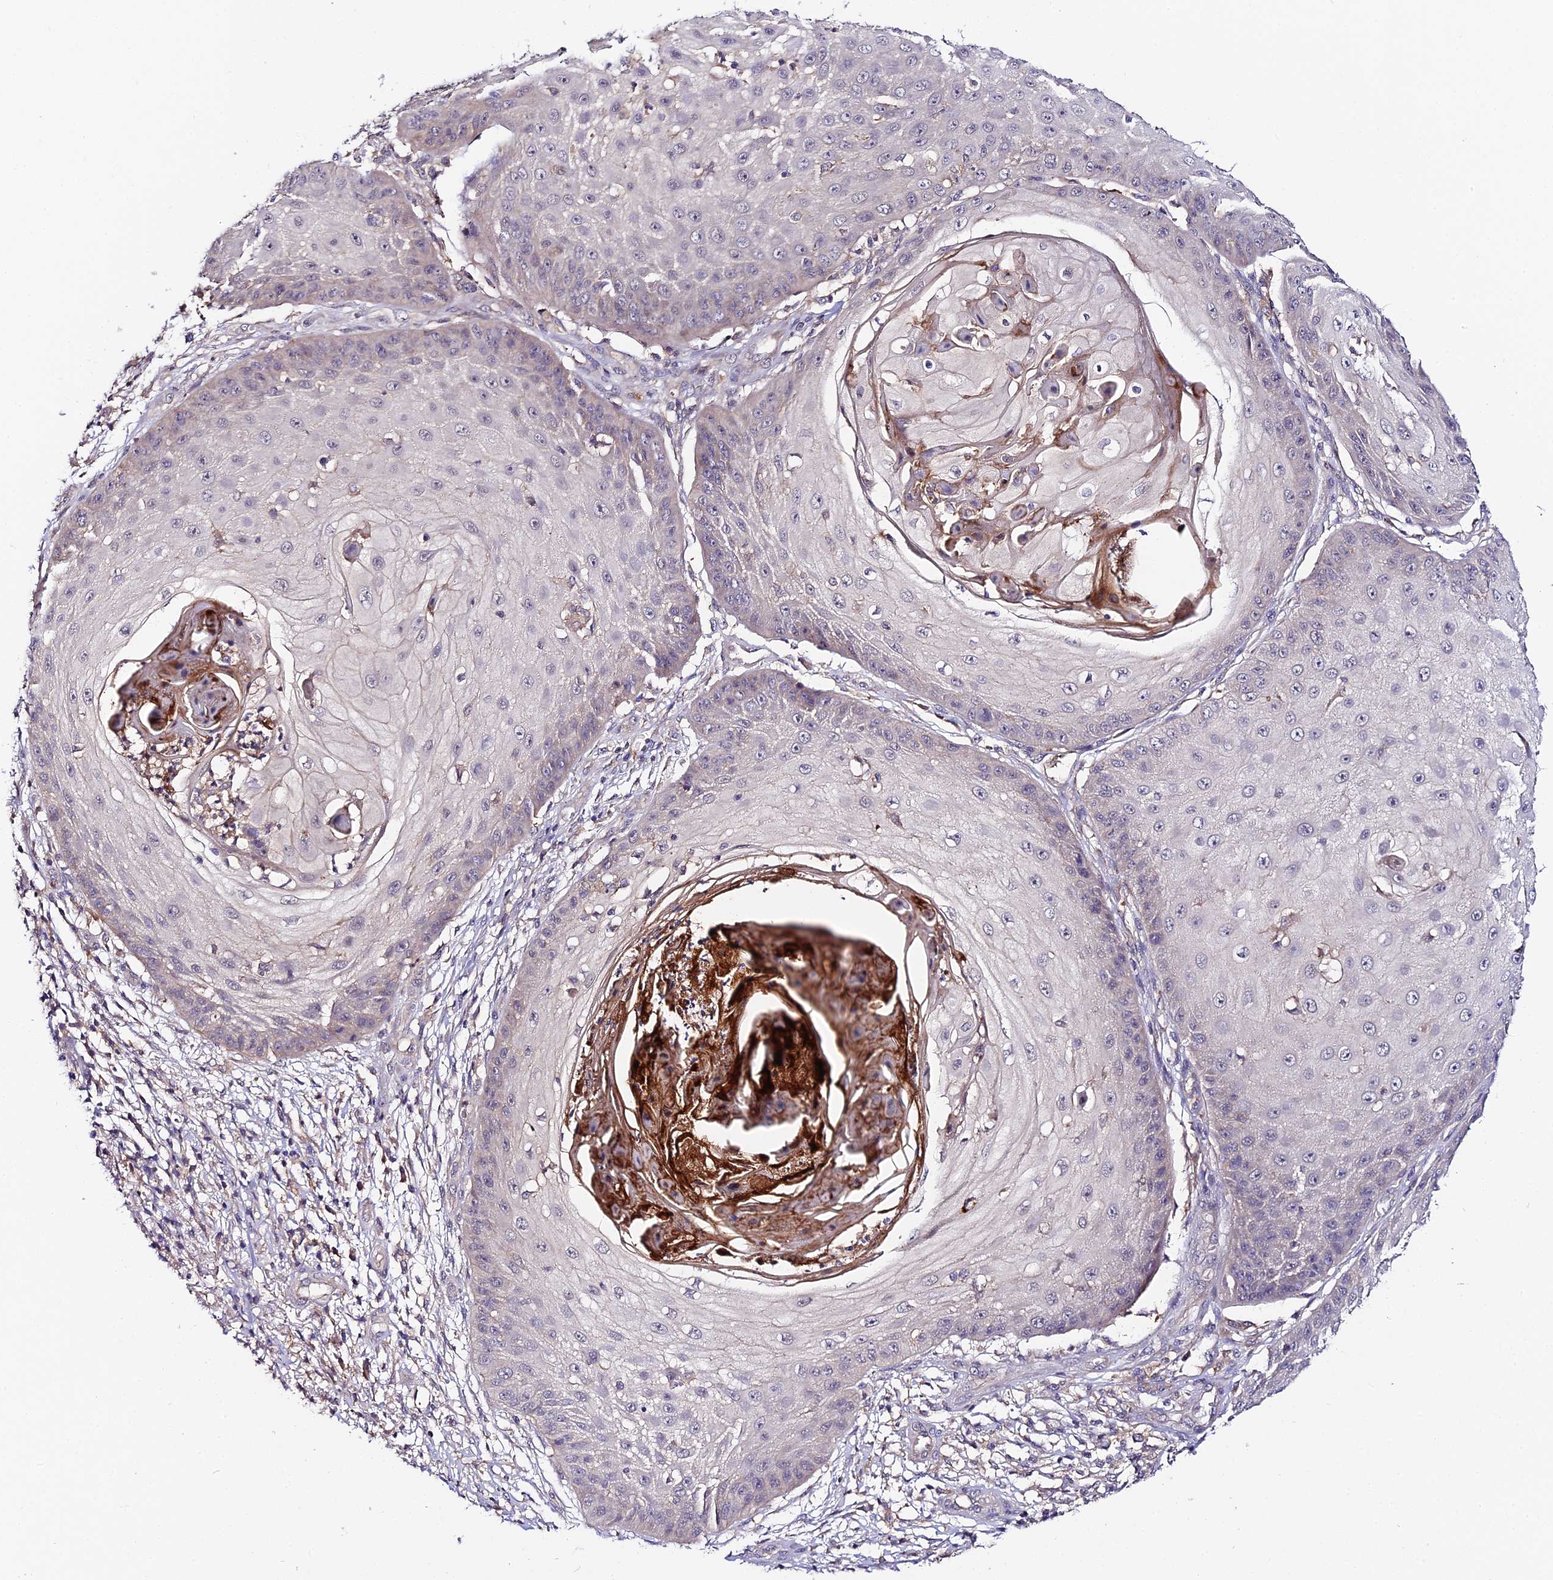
{"staining": {"intensity": "negative", "quantity": "none", "location": "none"}, "tissue": "skin cancer", "cell_type": "Tumor cells", "image_type": "cancer", "snomed": [{"axis": "morphology", "description": "Squamous cell carcinoma, NOS"}, {"axis": "topography", "description": "Skin"}], "caption": "Immunohistochemistry micrograph of neoplastic tissue: human skin squamous cell carcinoma stained with DAB (3,3'-diaminobenzidine) exhibits no significant protein expression in tumor cells. (DAB (3,3'-diaminobenzidine) immunohistochemistry with hematoxylin counter stain).", "gene": "ZBED8", "patient": {"sex": "male", "age": 70}}